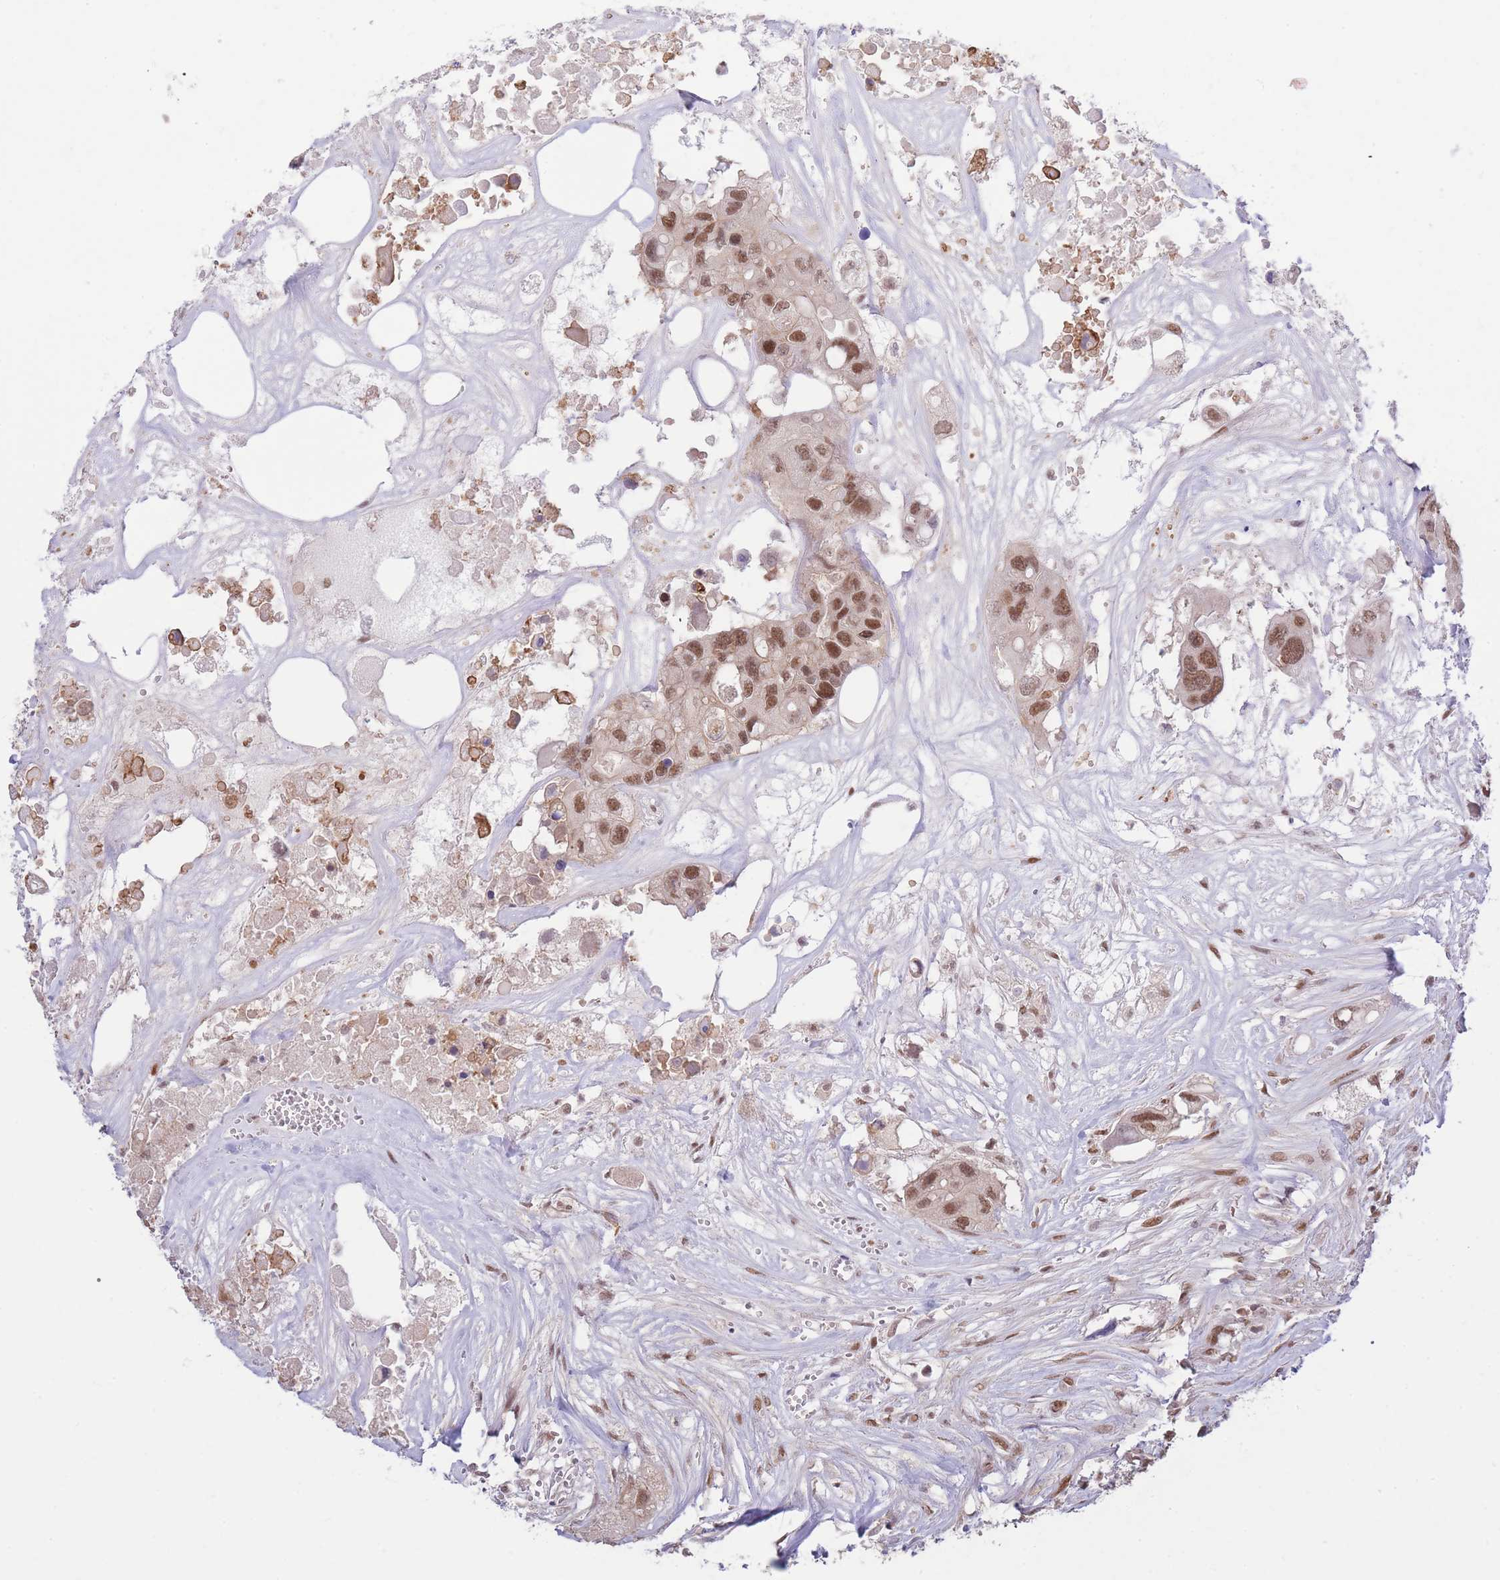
{"staining": {"intensity": "moderate", "quantity": ">75%", "location": "nuclear"}, "tissue": "colorectal cancer", "cell_type": "Tumor cells", "image_type": "cancer", "snomed": [{"axis": "morphology", "description": "Adenocarcinoma, NOS"}, {"axis": "topography", "description": "Colon"}], "caption": "This is an image of immunohistochemistry staining of colorectal cancer, which shows moderate positivity in the nuclear of tumor cells.", "gene": "CARD8", "patient": {"sex": "male", "age": 77}}